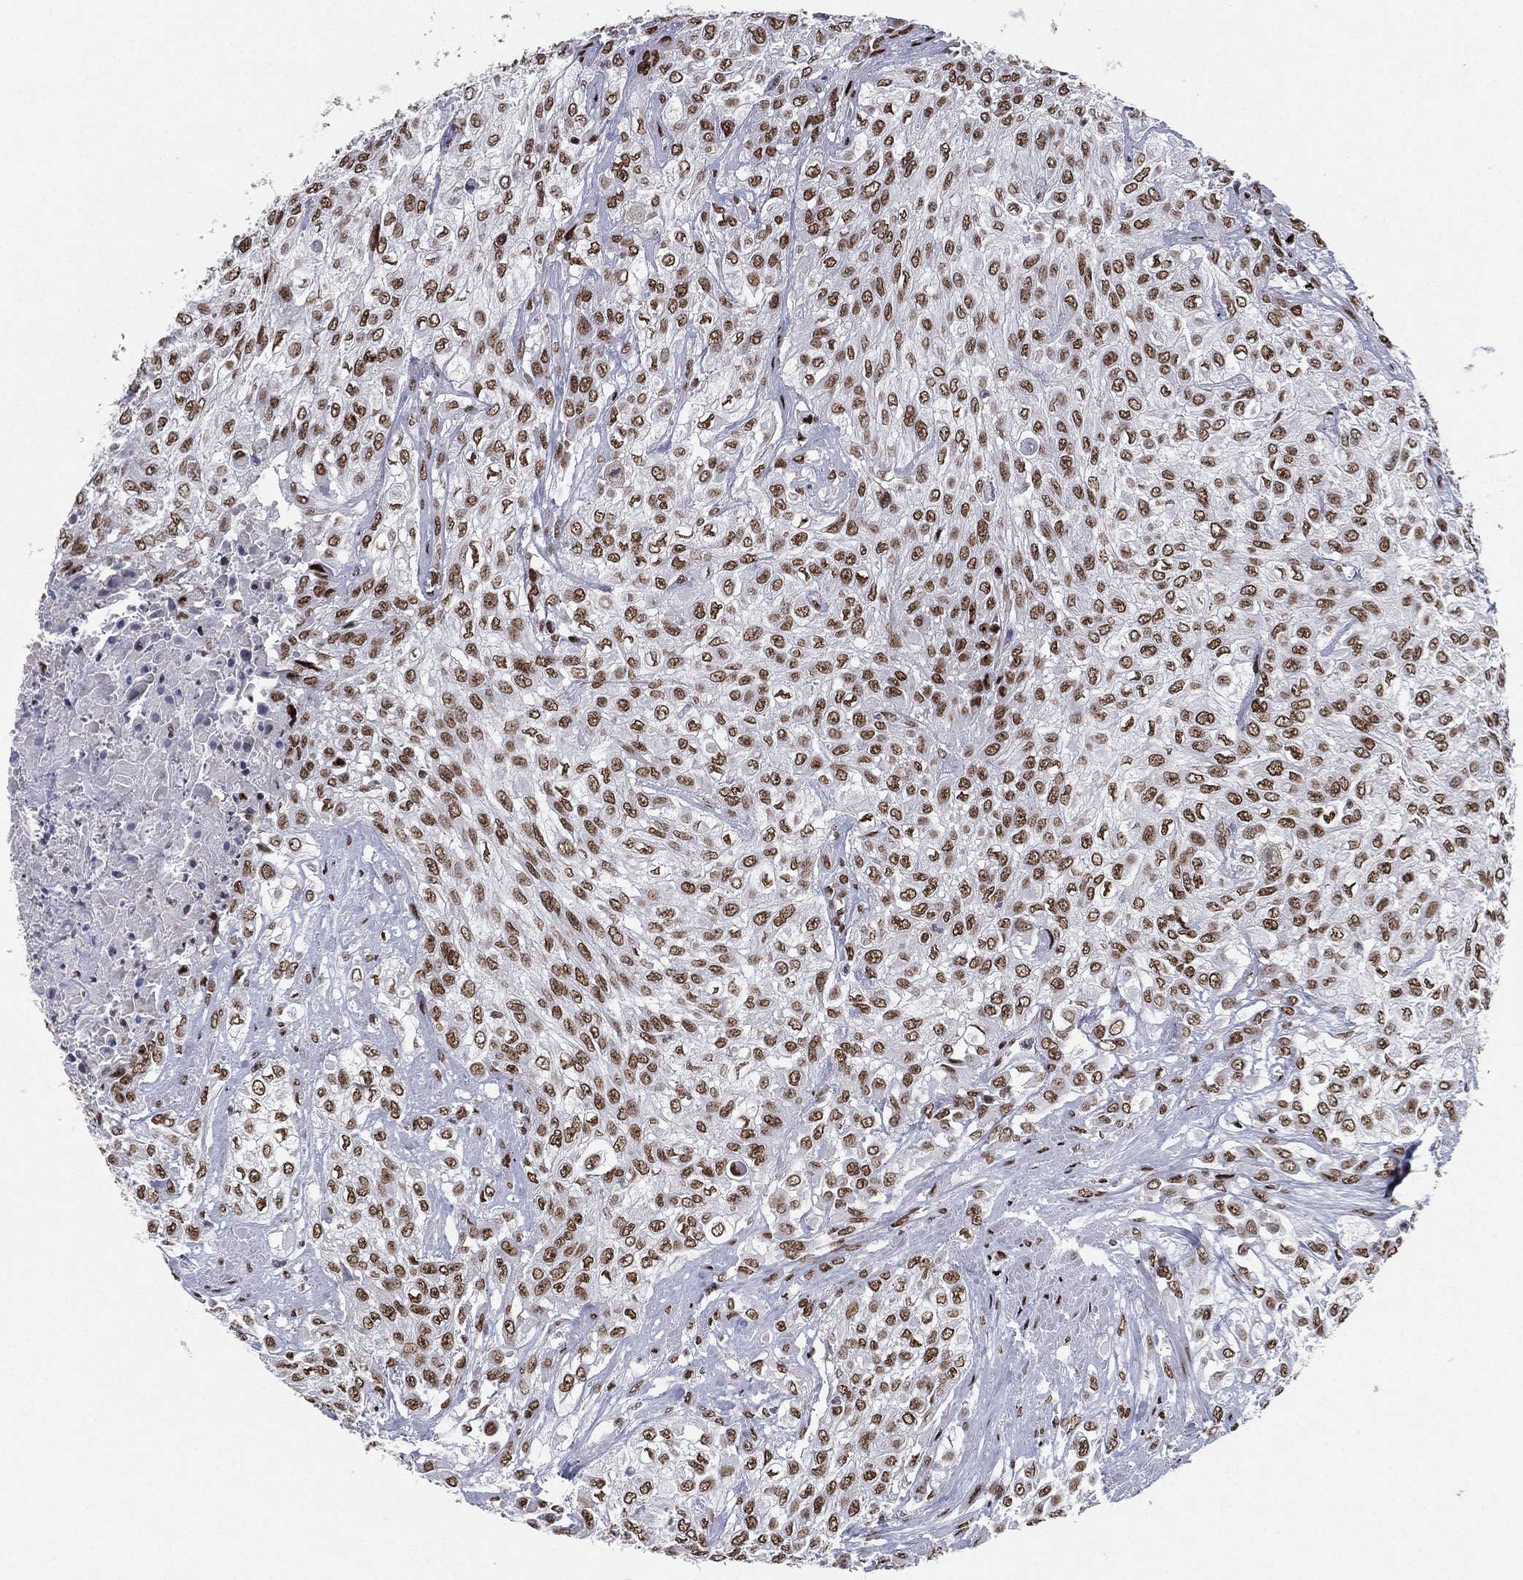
{"staining": {"intensity": "moderate", "quantity": ">75%", "location": "nuclear"}, "tissue": "urothelial cancer", "cell_type": "Tumor cells", "image_type": "cancer", "snomed": [{"axis": "morphology", "description": "Urothelial carcinoma, High grade"}, {"axis": "topography", "description": "Urinary bladder"}], "caption": "Brown immunohistochemical staining in urothelial carcinoma (high-grade) reveals moderate nuclear expression in approximately >75% of tumor cells.", "gene": "RTF1", "patient": {"sex": "male", "age": 57}}